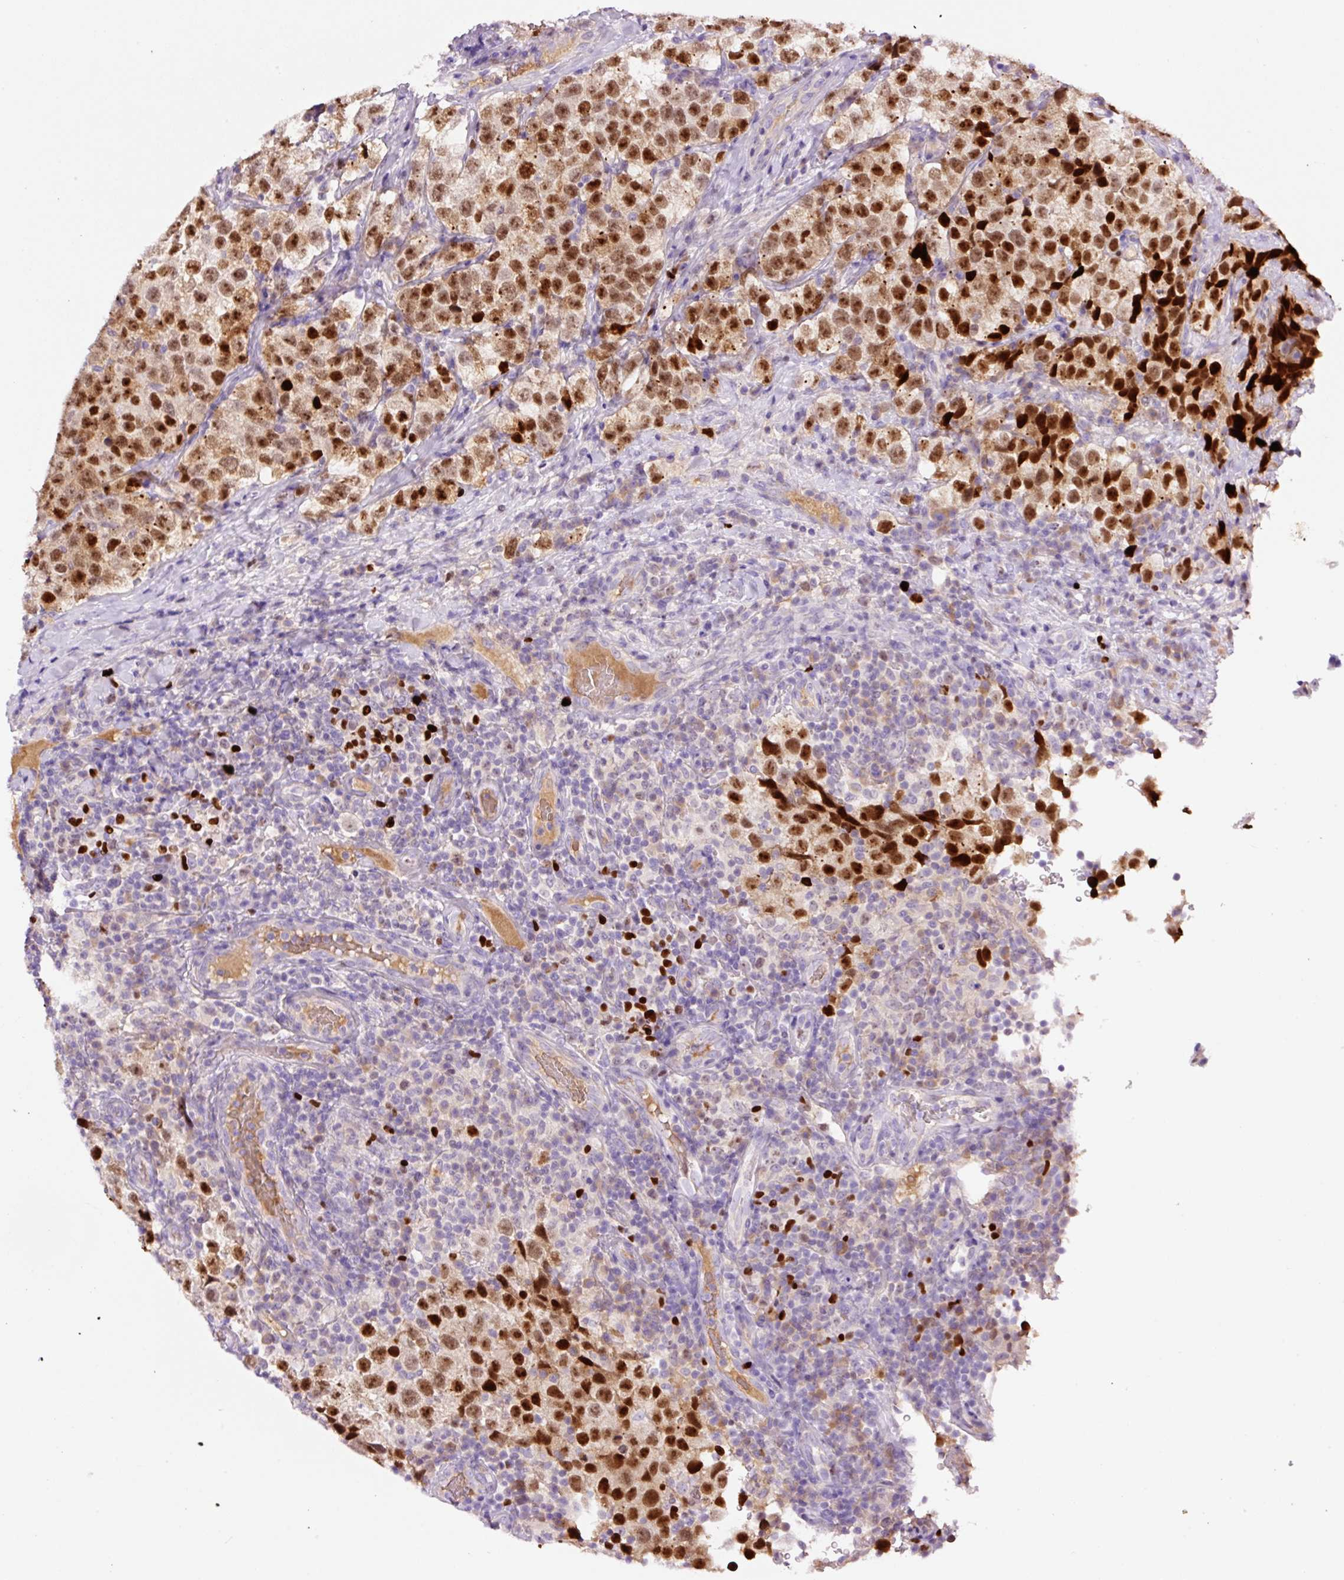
{"staining": {"intensity": "strong", "quantity": ">75%", "location": "nuclear"}, "tissue": "testis cancer", "cell_type": "Tumor cells", "image_type": "cancer", "snomed": [{"axis": "morphology", "description": "Seminoma, NOS"}, {"axis": "topography", "description": "Testis"}], "caption": "This is an image of immunohistochemistry staining of testis seminoma, which shows strong positivity in the nuclear of tumor cells.", "gene": "DPPA4", "patient": {"sex": "male", "age": 34}}